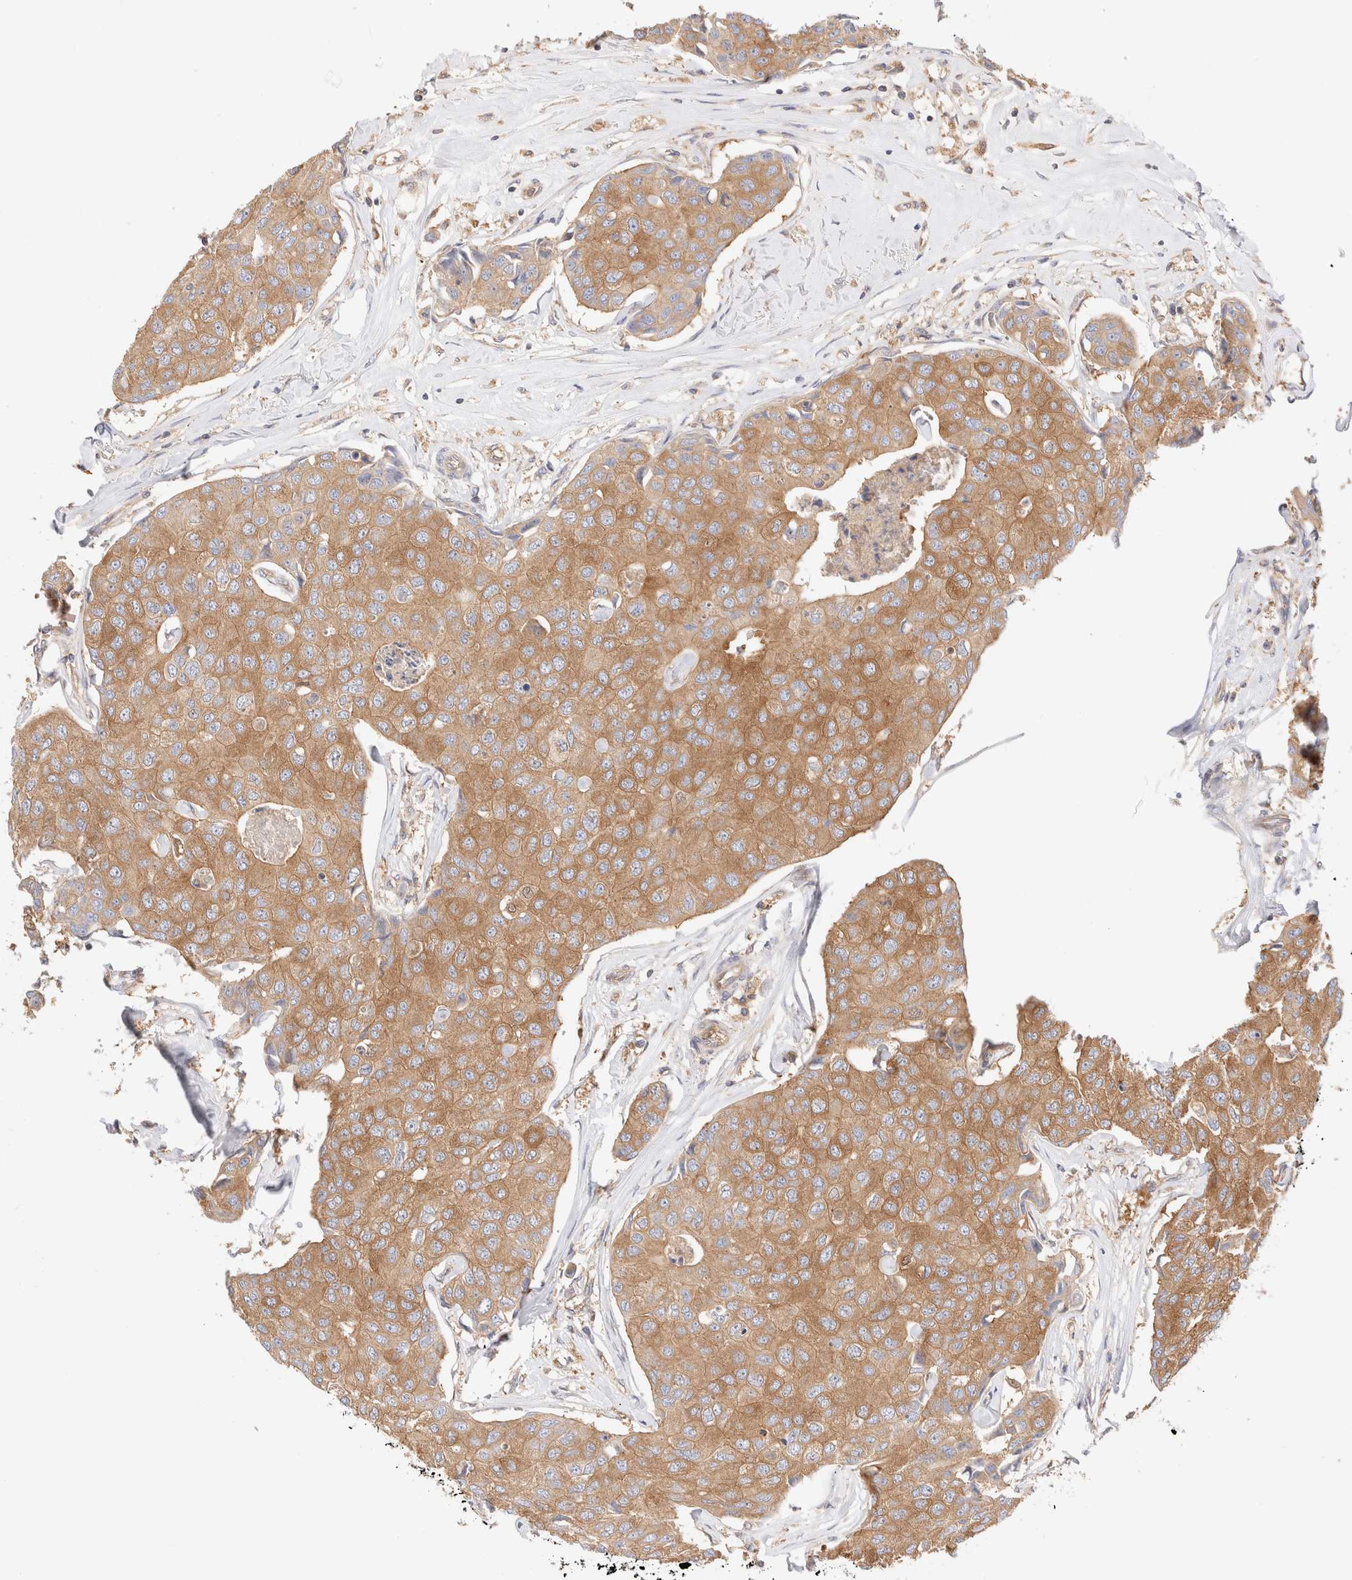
{"staining": {"intensity": "moderate", "quantity": ">75%", "location": "cytoplasmic/membranous"}, "tissue": "breast cancer", "cell_type": "Tumor cells", "image_type": "cancer", "snomed": [{"axis": "morphology", "description": "Duct carcinoma"}, {"axis": "topography", "description": "Breast"}], "caption": "Immunohistochemical staining of human breast infiltrating ductal carcinoma exhibits moderate cytoplasmic/membranous protein positivity in approximately >75% of tumor cells. (Stains: DAB in brown, nuclei in blue, Microscopy: brightfield microscopy at high magnification).", "gene": "RABEP1", "patient": {"sex": "female", "age": 80}}